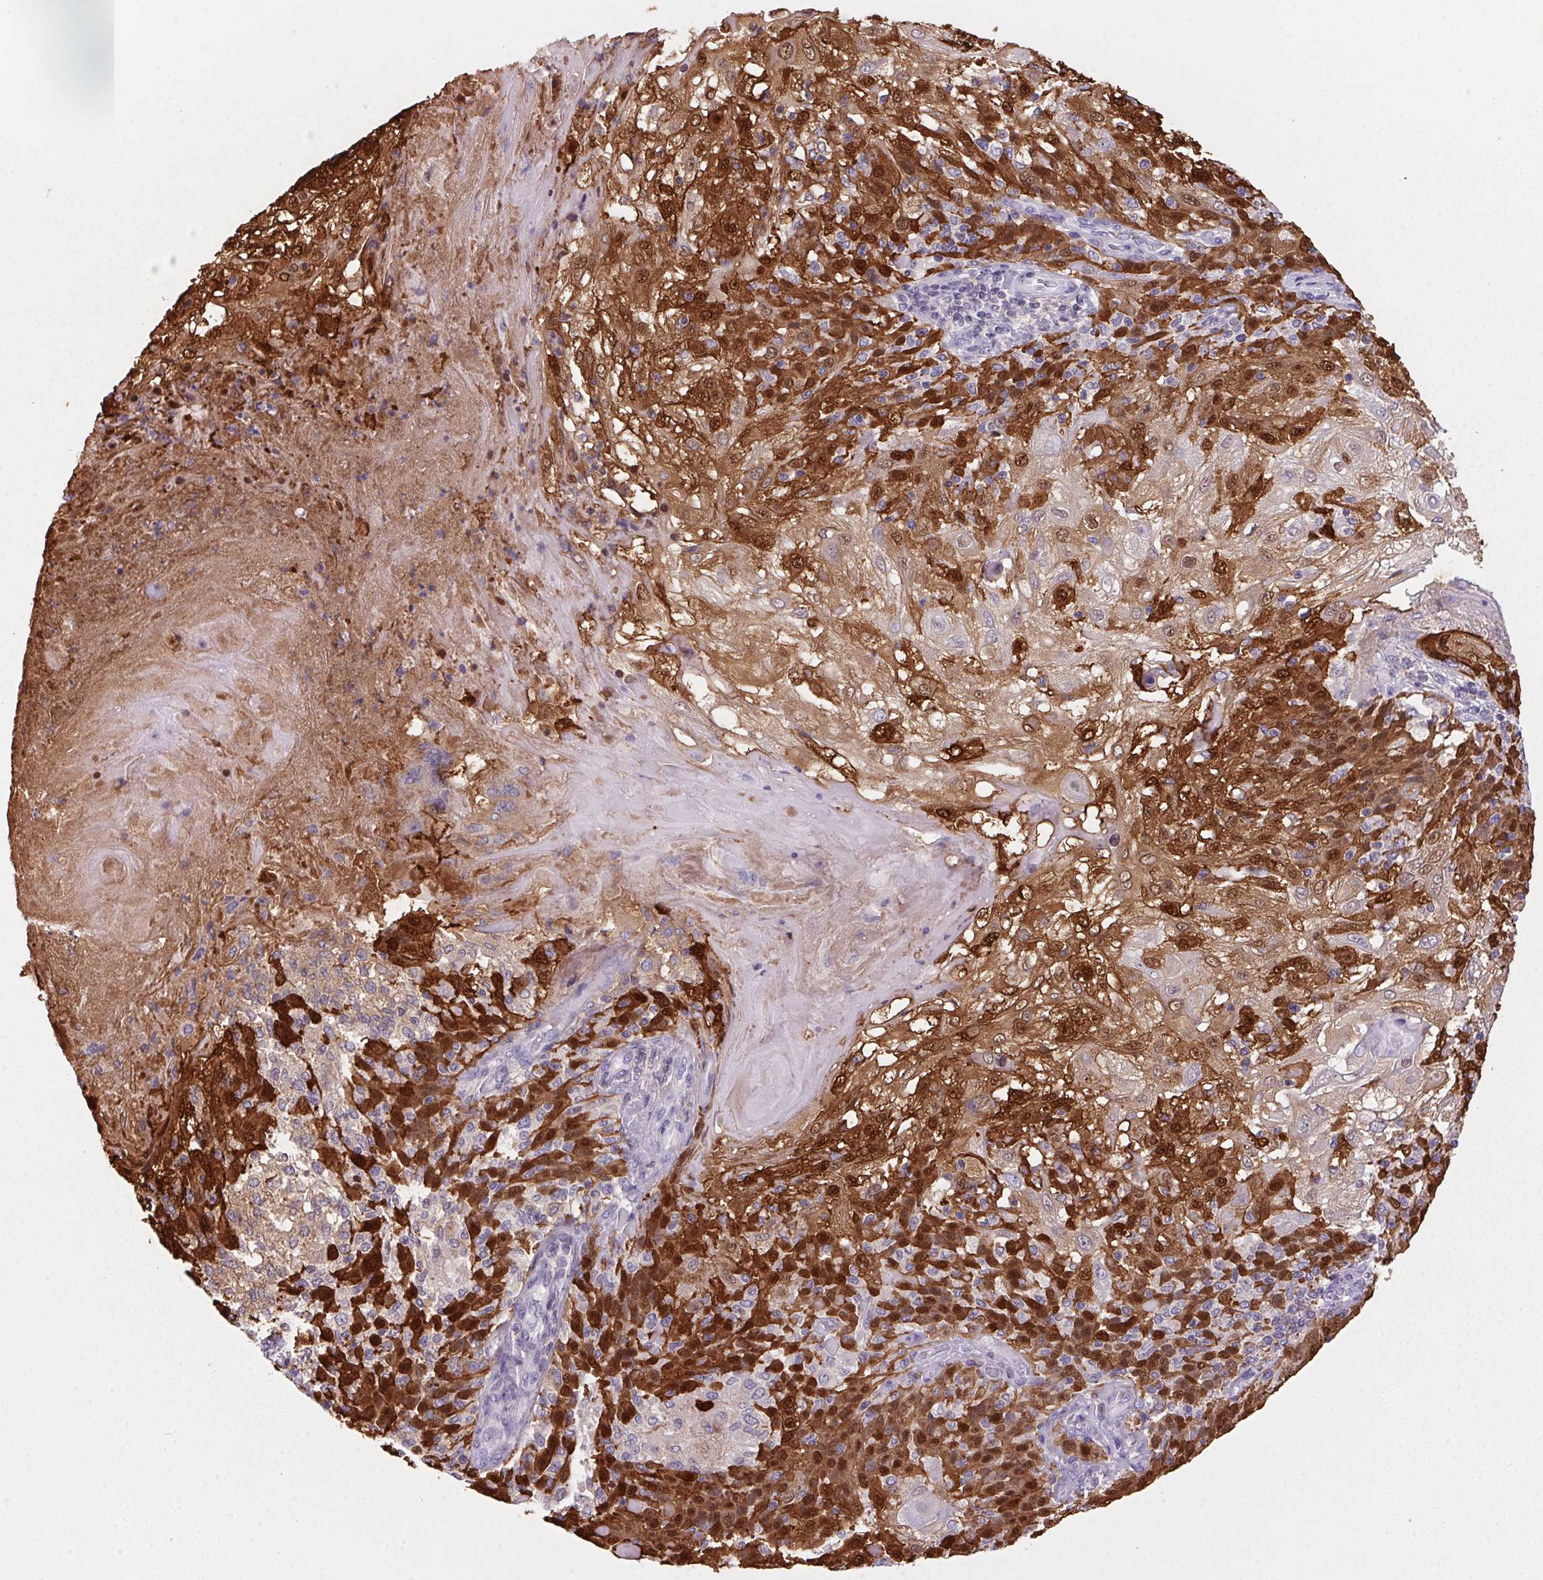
{"staining": {"intensity": "strong", "quantity": "25%-75%", "location": "cytoplasmic/membranous,nuclear"}, "tissue": "skin cancer", "cell_type": "Tumor cells", "image_type": "cancer", "snomed": [{"axis": "morphology", "description": "Normal tissue, NOS"}, {"axis": "morphology", "description": "Squamous cell carcinoma, NOS"}, {"axis": "topography", "description": "Skin"}], "caption": "Strong cytoplasmic/membranous and nuclear expression is appreciated in approximately 25%-75% of tumor cells in squamous cell carcinoma (skin). (Brightfield microscopy of DAB IHC at high magnification).", "gene": "S100A2", "patient": {"sex": "female", "age": 83}}